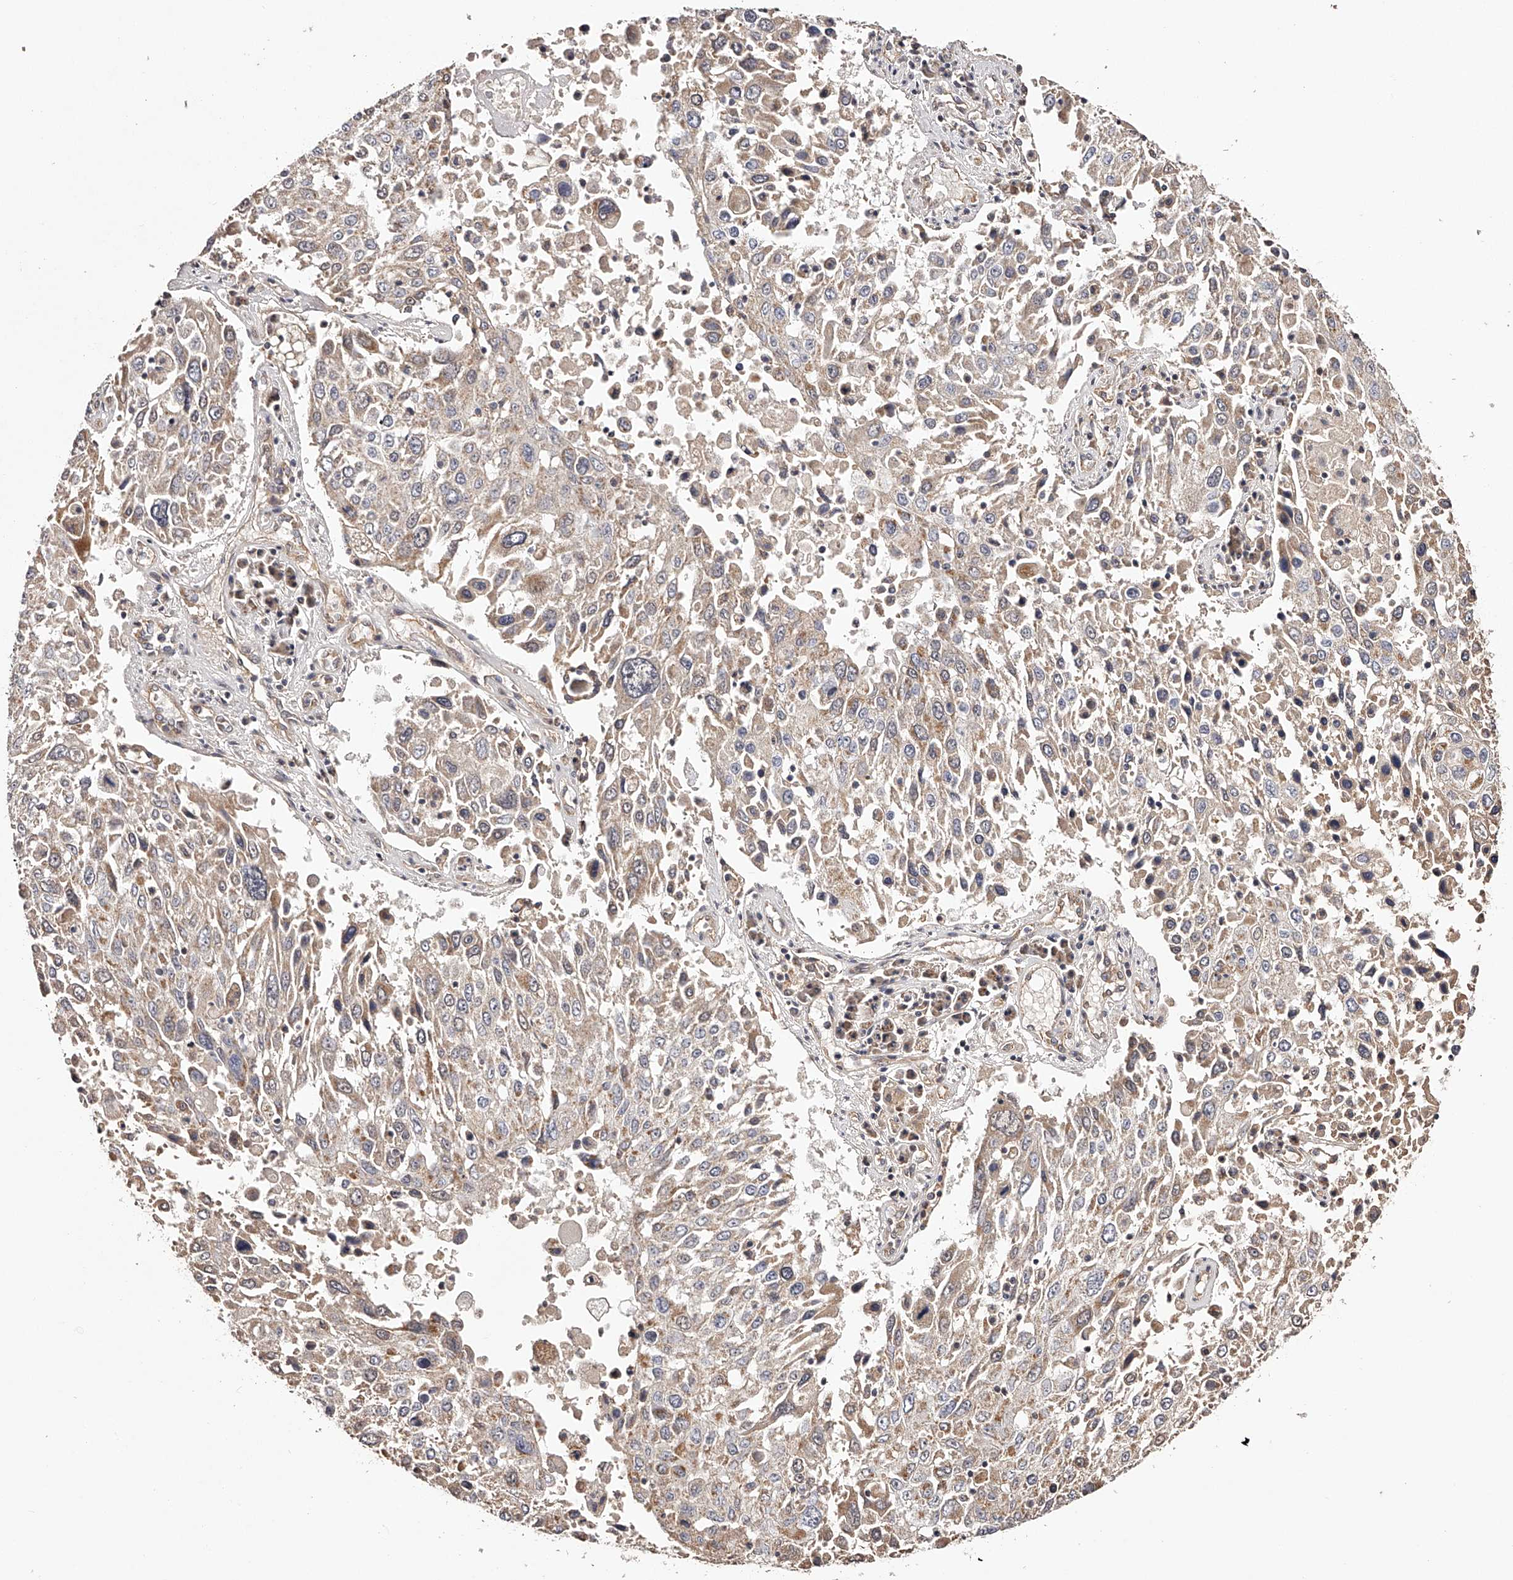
{"staining": {"intensity": "weak", "quantity": "25%-75%", "location": "cytoplasmic/membranous"}, "tissue": "lung cancer", "cell_type": "Tumor cells", "image_type": "cancer", "snomed": [{"axis": "morphology", "description": "Squamous cell carcinoma, NOS"}, {"axis": "topography", "description": "Lung"}], "caption": "Lung cancer (squamous cell carcinoma) stained with a protein marker reveals weak staining in tumor cells.", "gene": "USP21", "patient": {"sex": "male", "age": 65}}